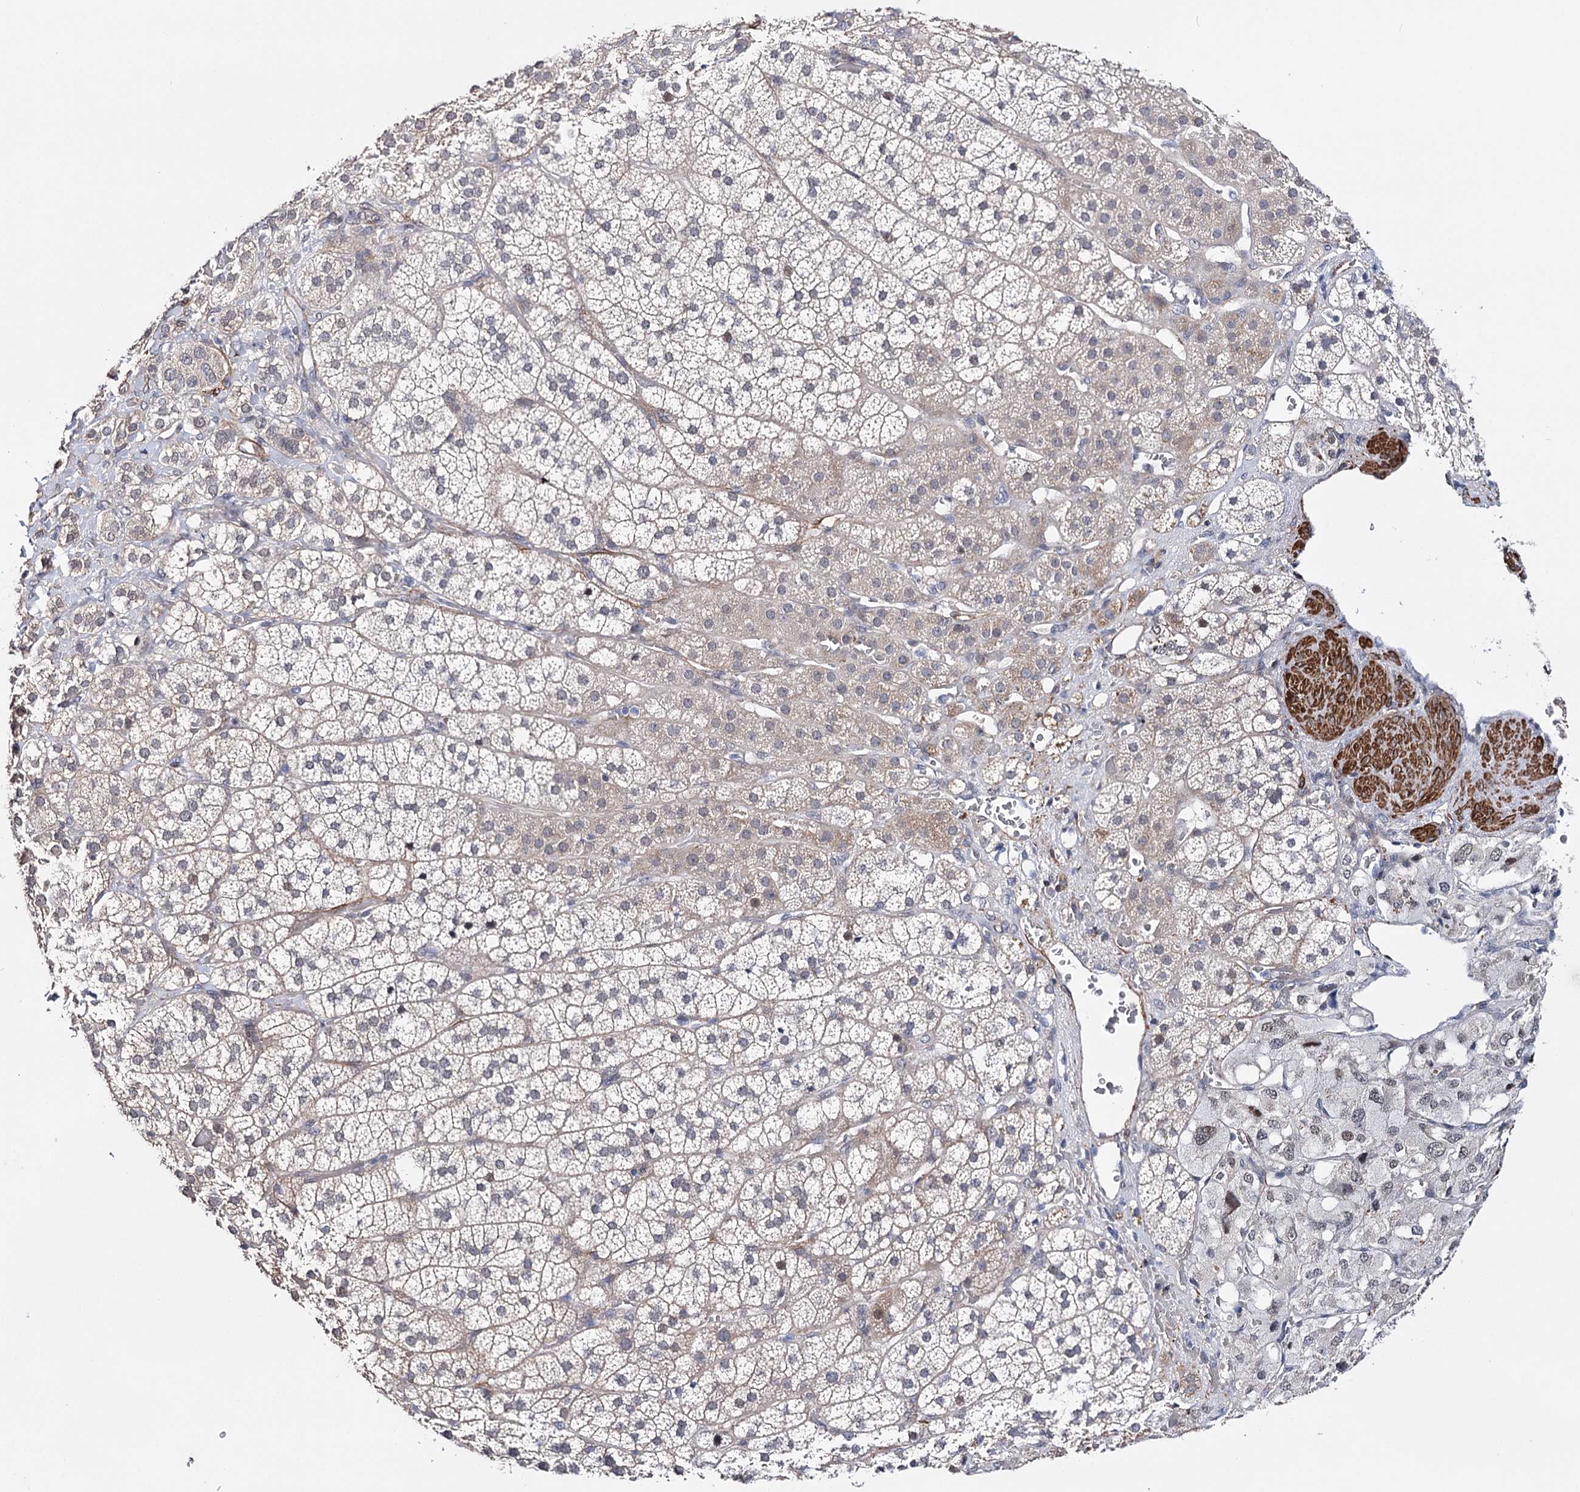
{"staining": {"intensity": "weak", "quantity": "<25%", "location": "cytoplasmic/membranous"}, "tissue": "adrenal gland", "cell_type": "Glandular cells", "image_type": "normal", "snomed": [{"axis": "morphology", "description": "Normal tissue, NOS"}, {"axis": "topography", "description": "Adrenal gland"}], "caption": "IHC photomicrograph of benign adrenal gland: human adrenal gland stained with DAB (3,3'-diaminobenzidine) demonstrates no significant protein expression in glandular cells.", "gene": "CFAP46", "patient": {"sex": "female", "age": 44}}